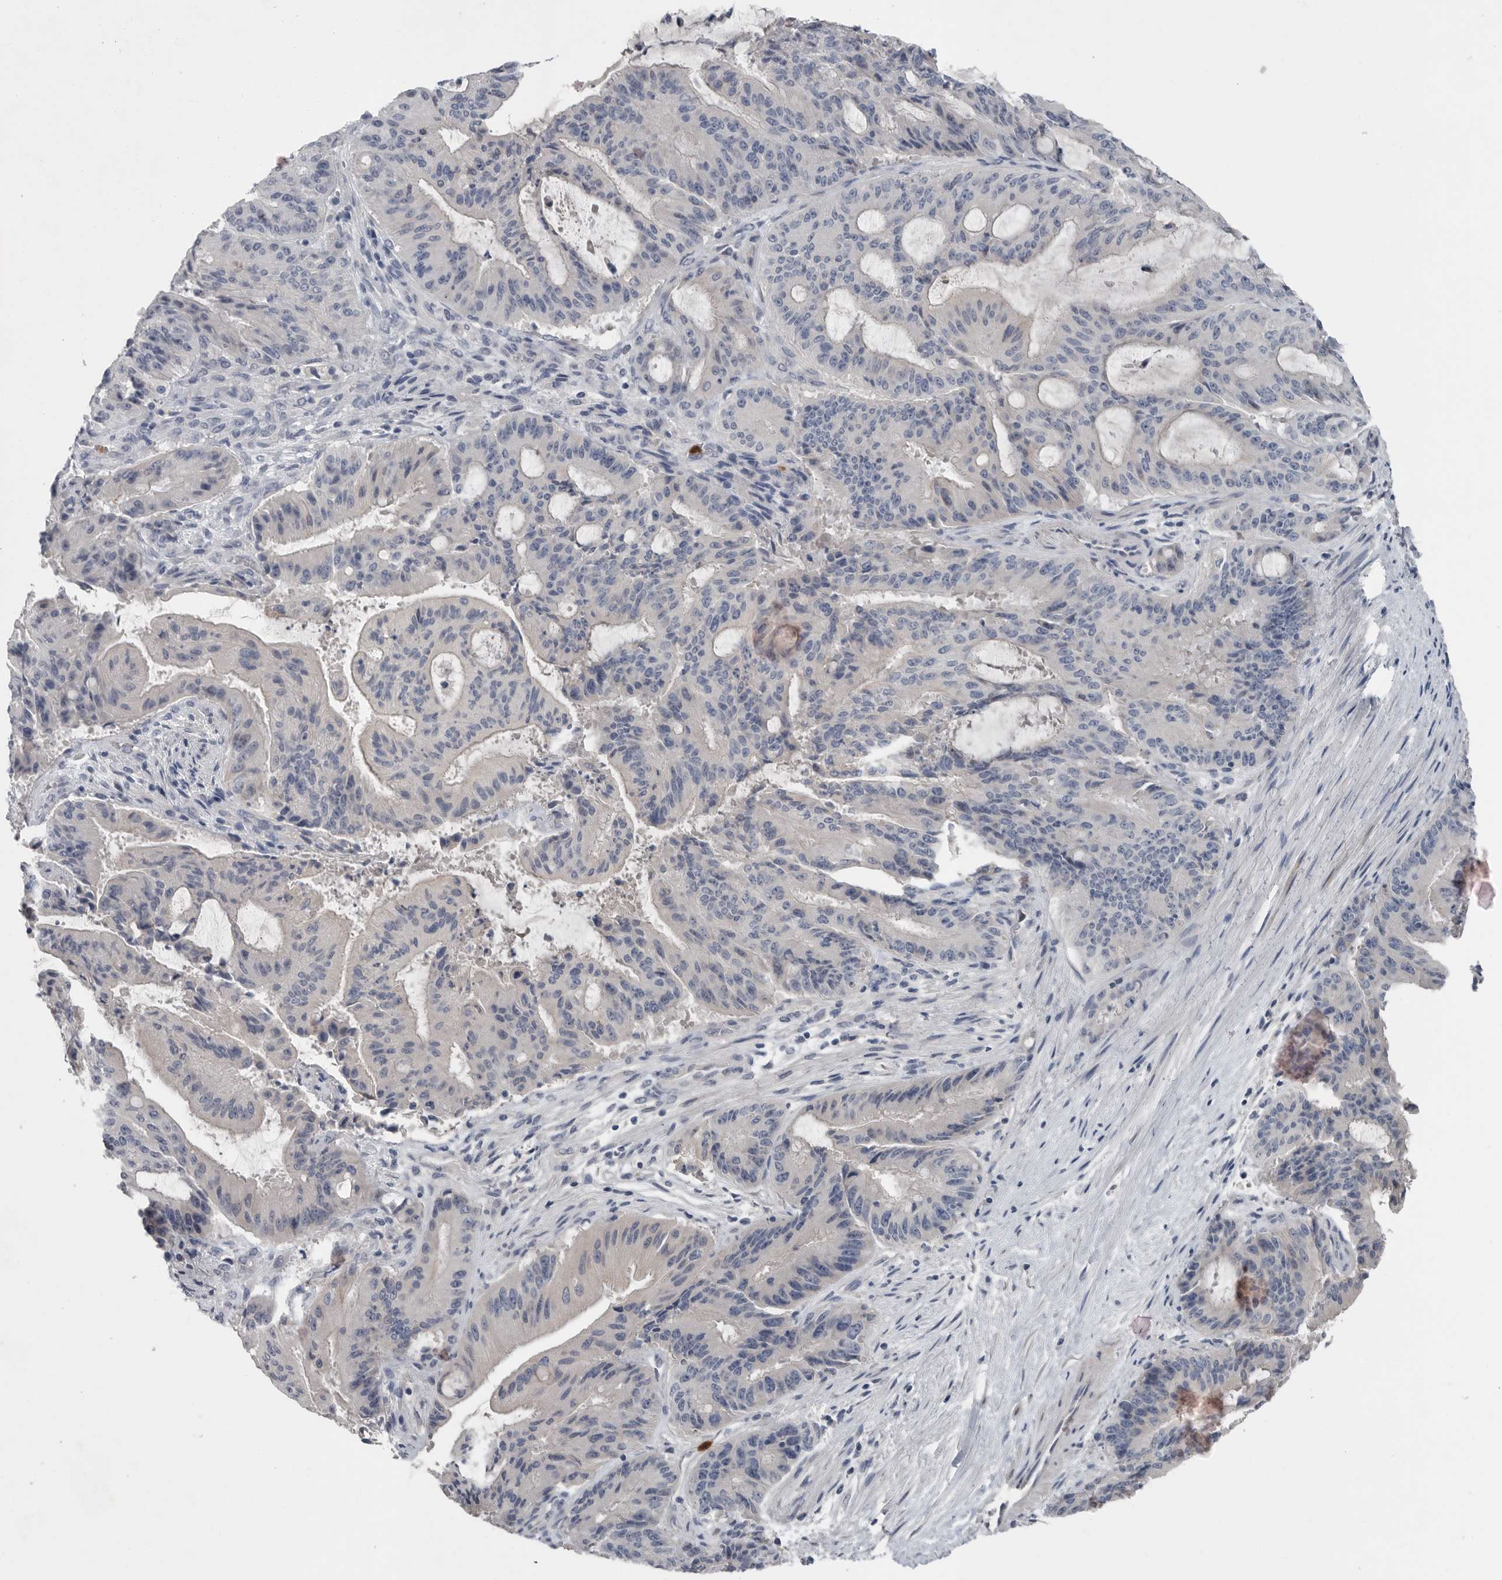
{"staining": {"intensity": "negative", "quantity": "none", "location": "none"}, "tissue": "liver cancer", "cell_type": "Tumor cells", "image_type": "cancer", "snomed": [{"axis": "morphology", "description": "Normal tissue, NOS"}, {"axis": "morphology", "description": "Cholangiocarcinoma"}, {"axis": "topography", "description": "Liver"}, {"axis": "topography", "description": "Peripheral nerve tissue"}], "caption": "The image displays no staining of tumor cells in liver cancer (cholangiocarcinoma).", "gene": "SCP2", "patient": {"sex": "female", "age": 73}}